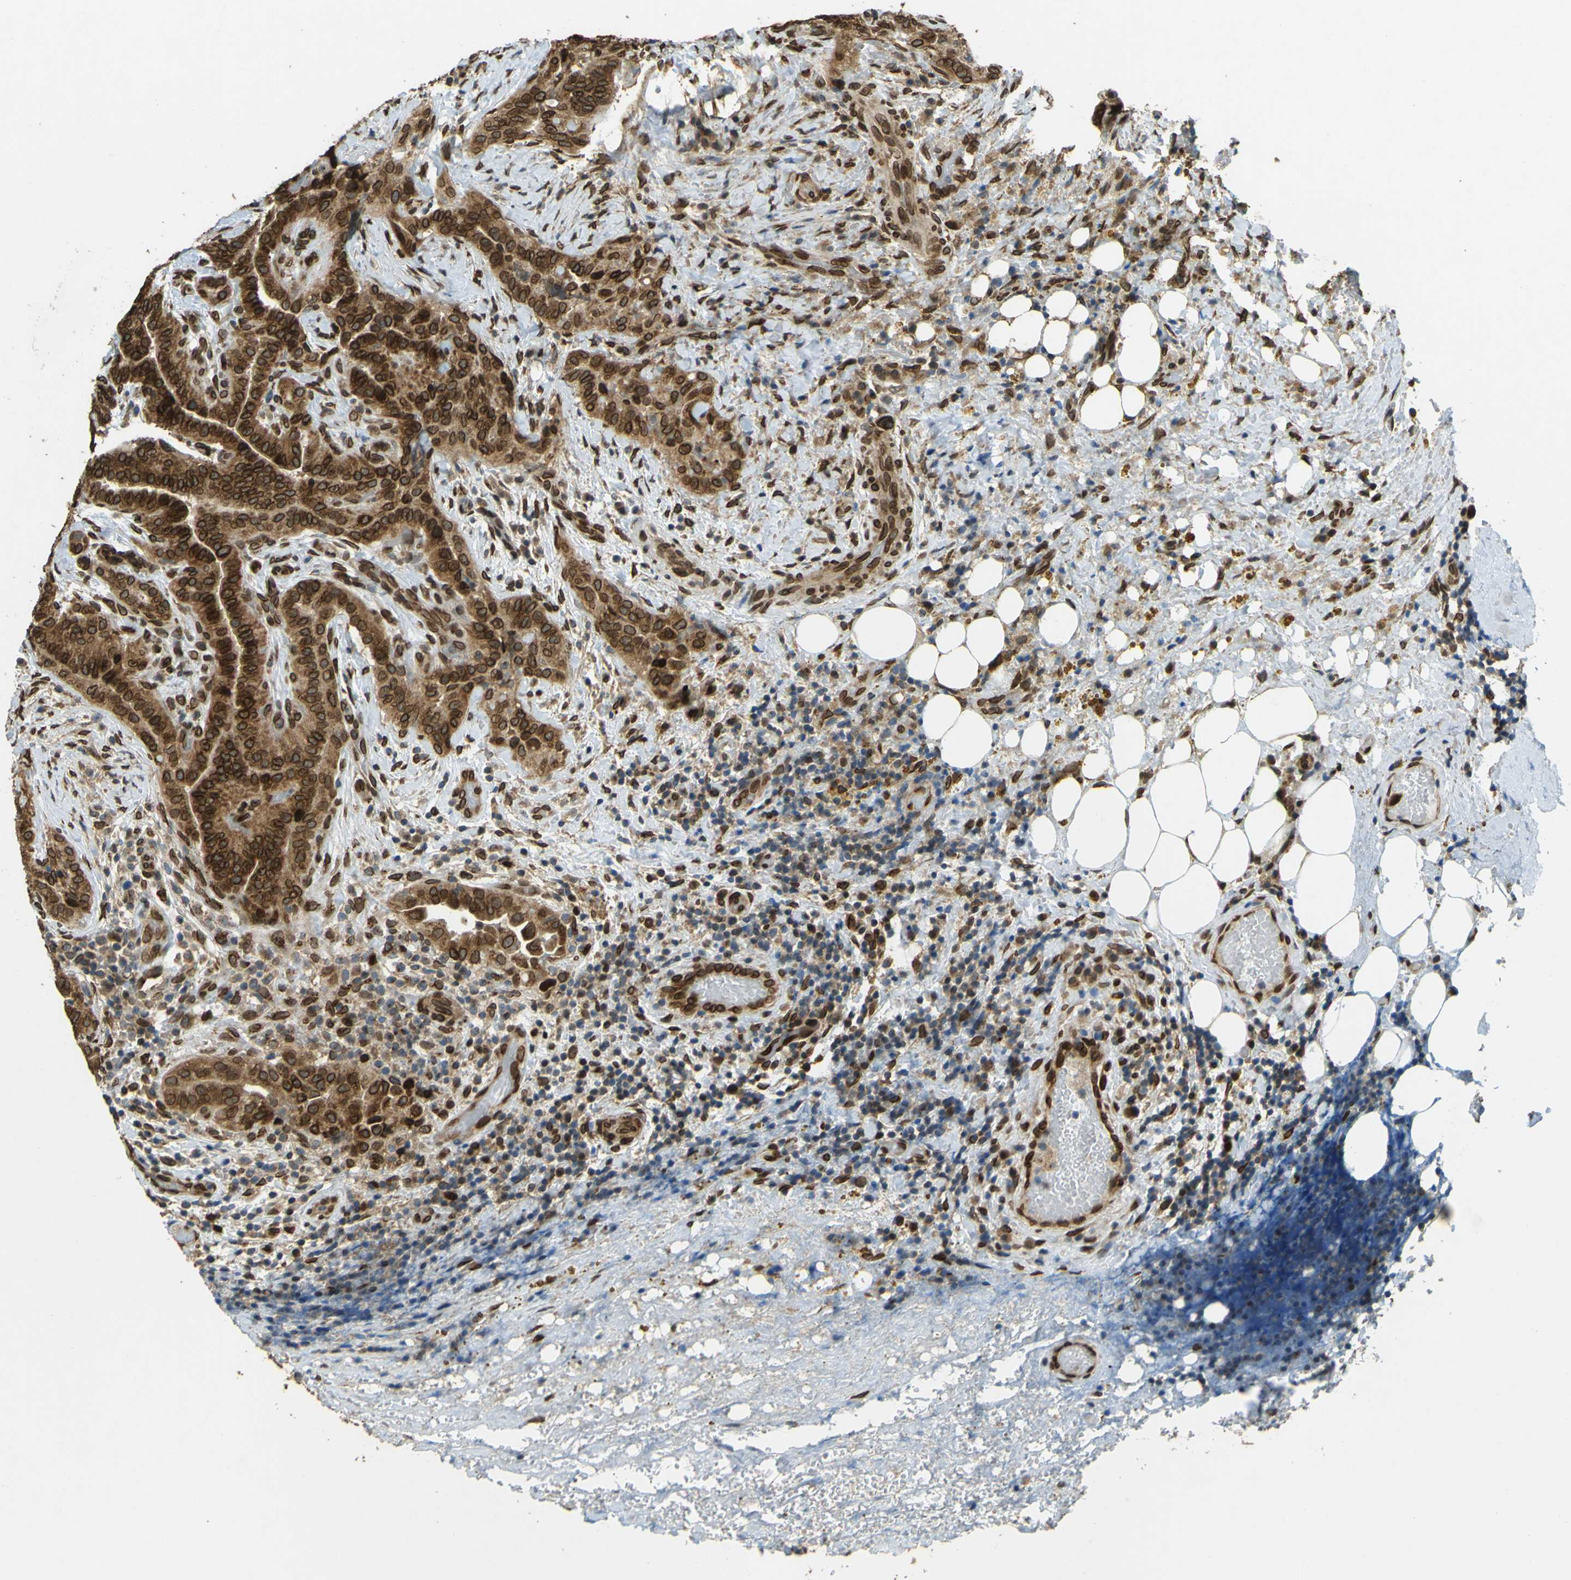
{"staining": {"intensity": "strong", "quantity": ">75%", "location": "cytoplasmic/membranous,nuclear"}, "tissue": "thyroid cancer", "cell_type": "Tumor cells", "image_type": "cancer", "snomed": [{"axis": "morphology", "description": "Papillary adenocarcinoma, NOS"}, {"axis": "topography", "description": "Thyroid gland"}], "caption": "Human thyroid cancer (papillary adenocarcinoma) stained for a protein (brown) reveals strong cytoplasmic/membranous and nuclear positive positivity in approximately >75% of tumor cells.", "gene": "GALNT1", "patient": {"sex": "male", "age": 77}}